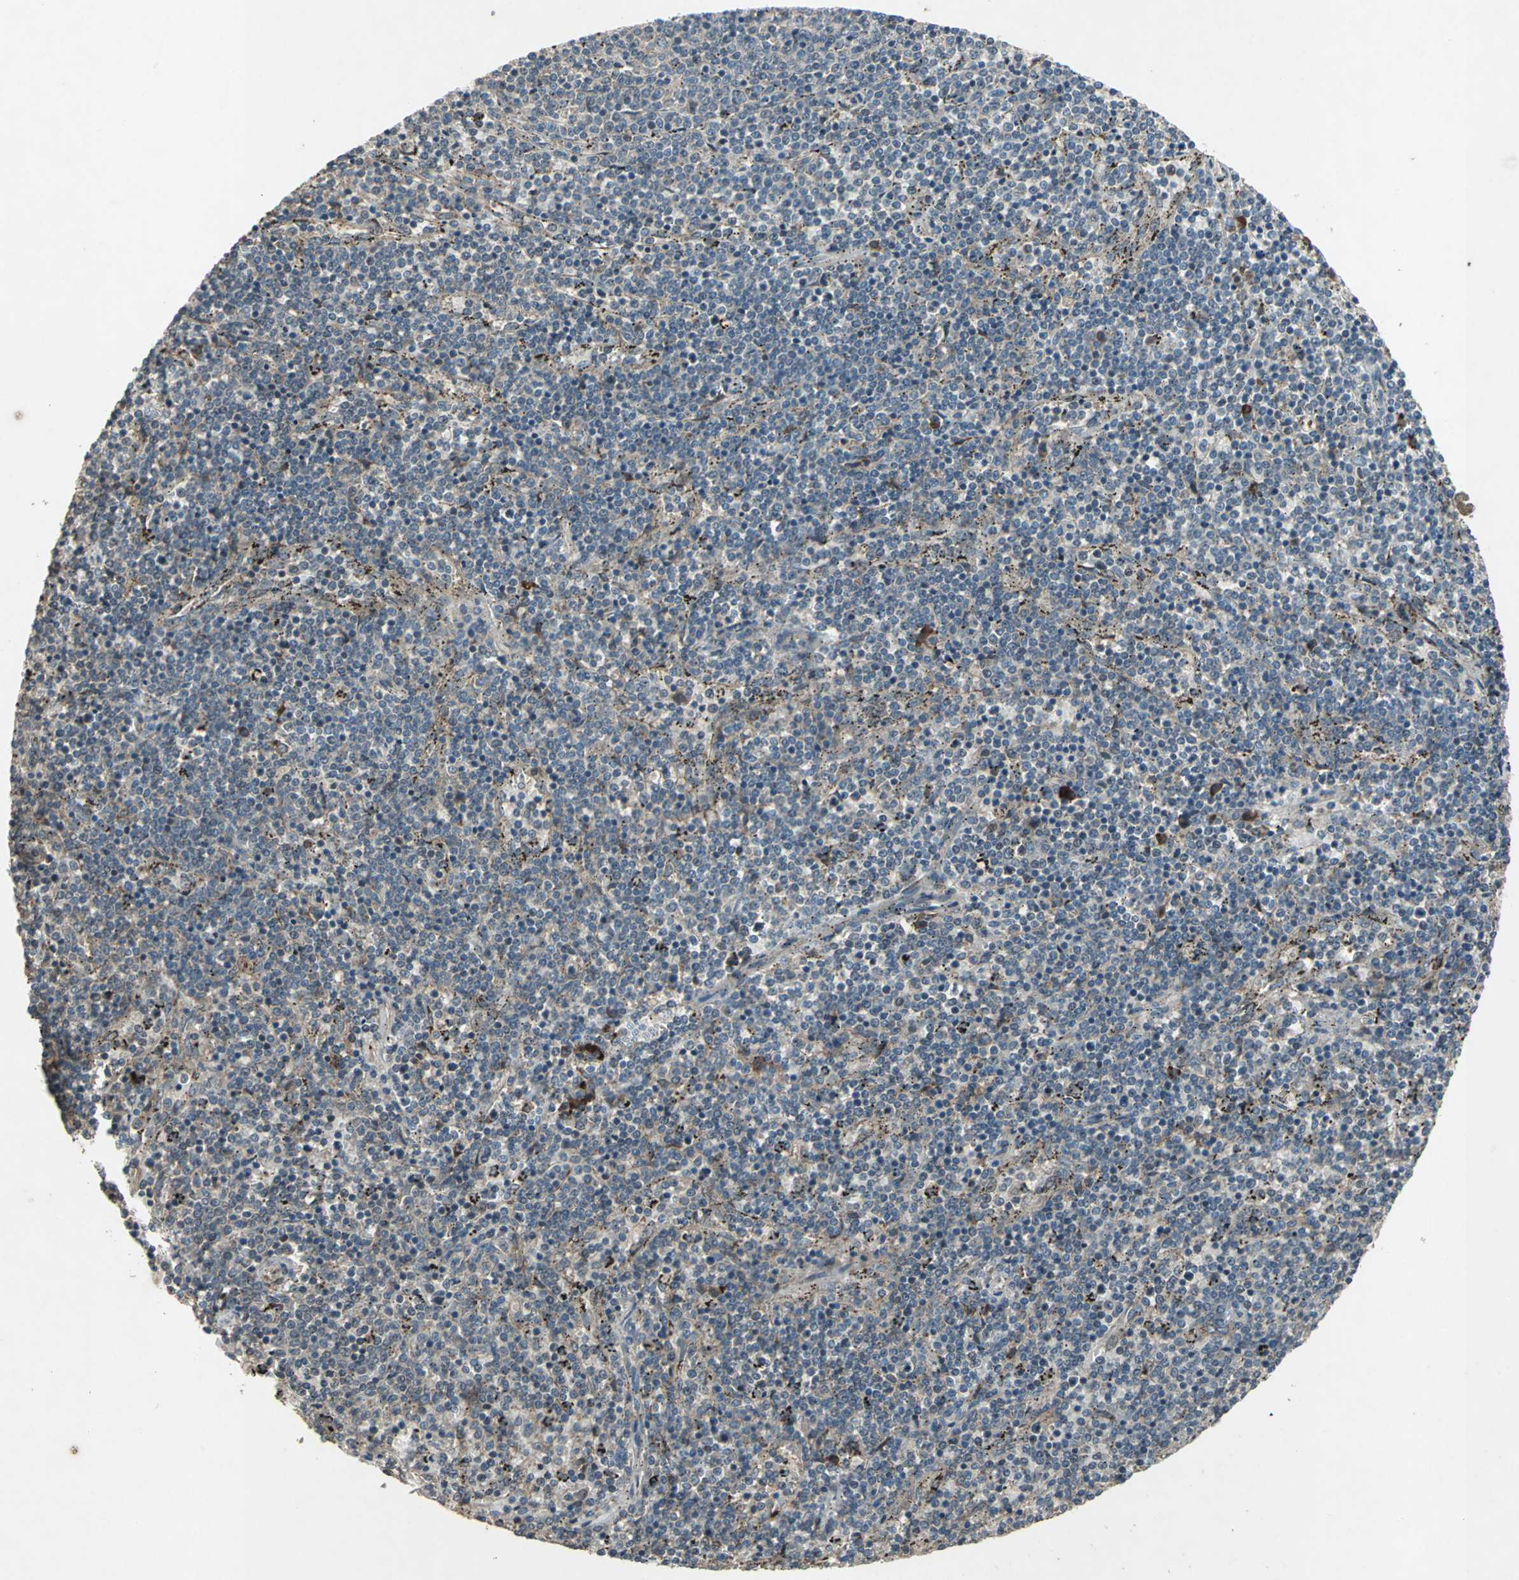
{"staining": {"intensity": "weak", "quantity": "25%-75%", "location": "cytoplasmic/membranous"}, "tissue": "lymphoma", "cell_type": "Tumor cells", "image_type": "cancer", "snomed": [{"axis": "morphology", "description": "Malignant lymphoma, non-Hodgkin's type, Low grade"}, {"axis": "topography", "description": "Spleen"}], "caption": "Protein analysis of lymphoma tissue exhibits weak cytoplasmic/membranous positivity in about 25%-75% of tumor cells.", "gene": "SEPTIN4", "patient": {"sex": "female", "age": 50}}